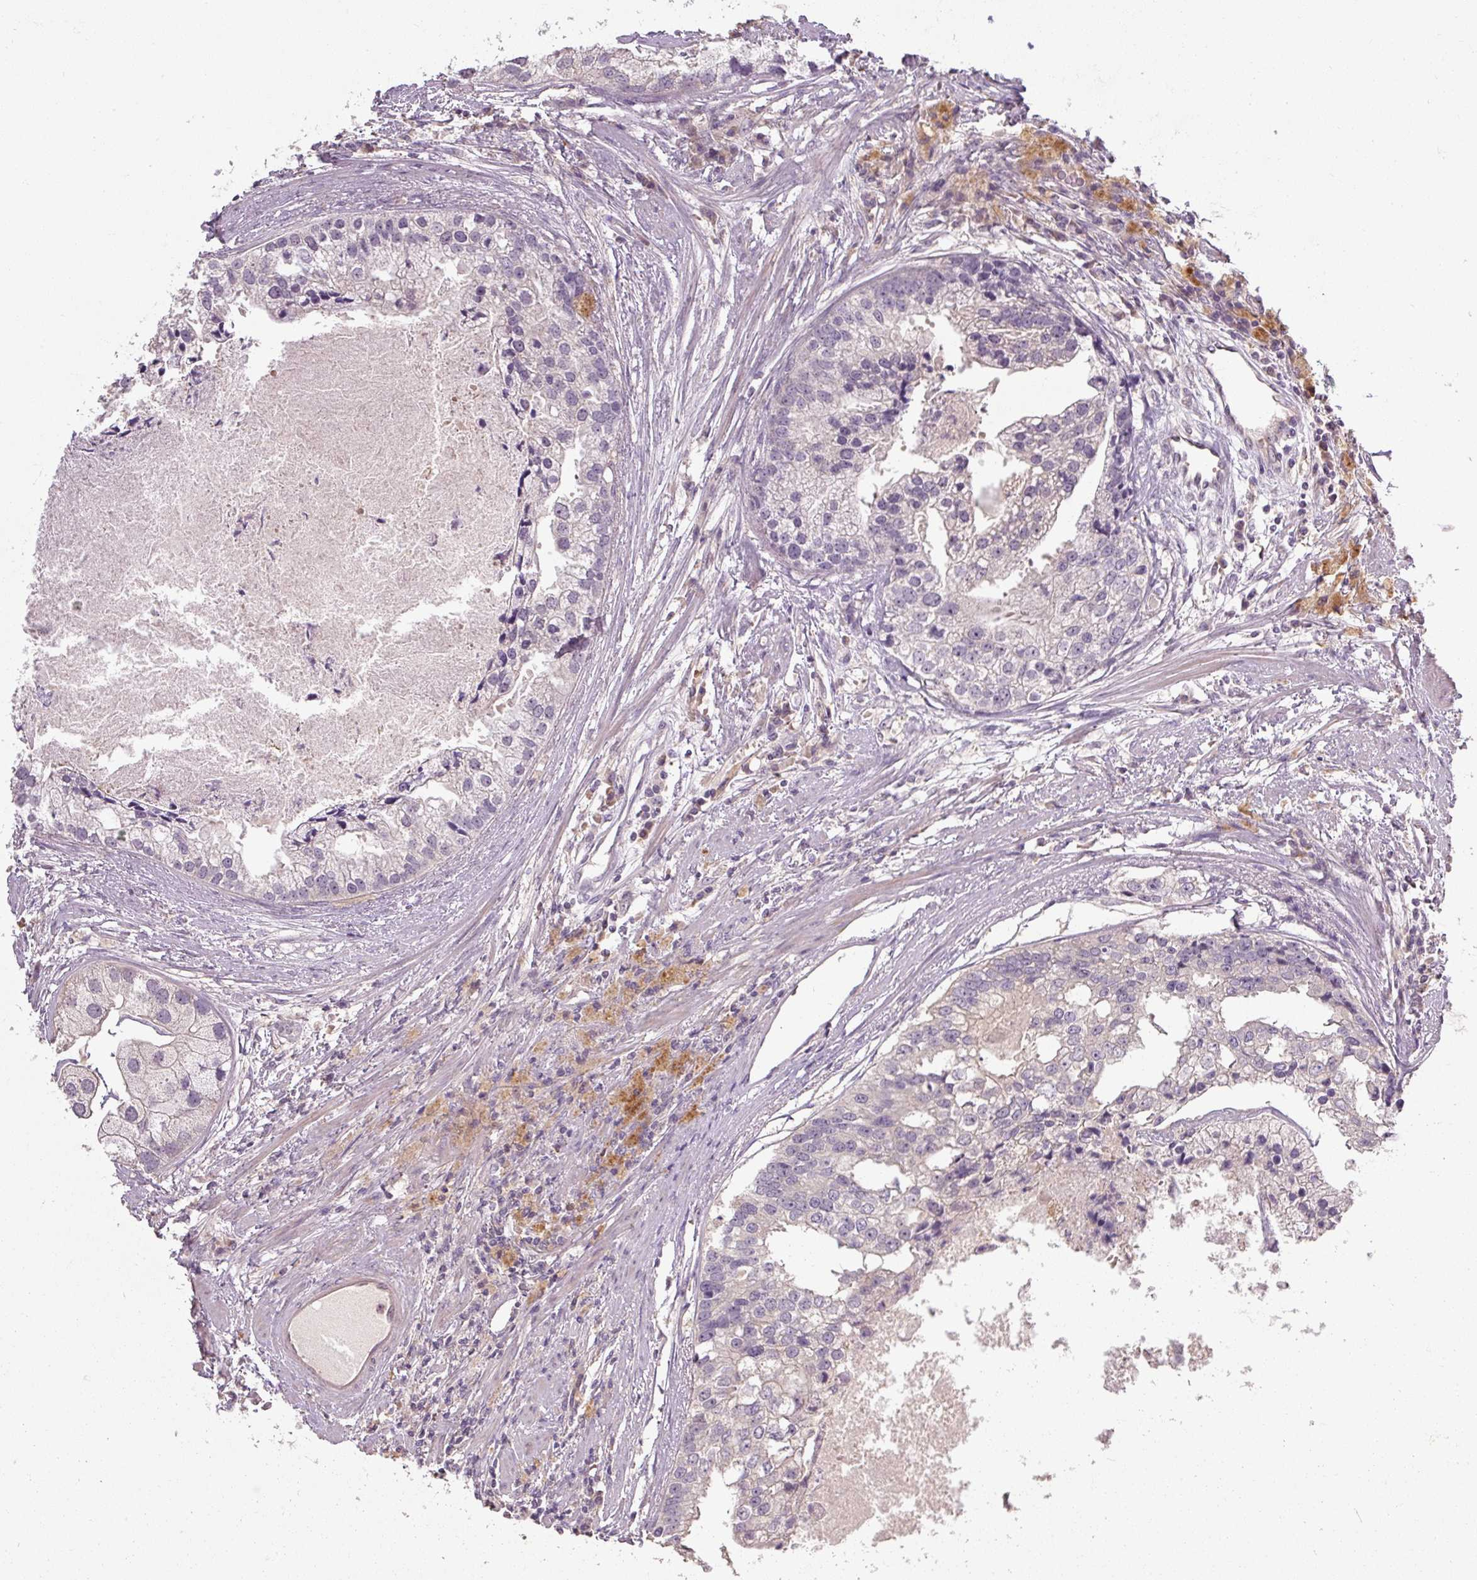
{"staining": {"intensity": "negative", "quantity": "none", "location": "none"}, "tissue": "prostate cancer", "cell_type": "Tumor cells", "image_type": "cancer", "snomed": [{"axis": "morphology", "description": "Adenocarcinoma, High grade"}, {"axis": "topography", "description": "Prostate"}], "caption": "Histopathology image shows no protein positivity in tumor cells of adenocarcinoma (high-grade) (prostate) tissue.", "gene": "CFAP65", "patient": {"sex": "male", "age": 62}}